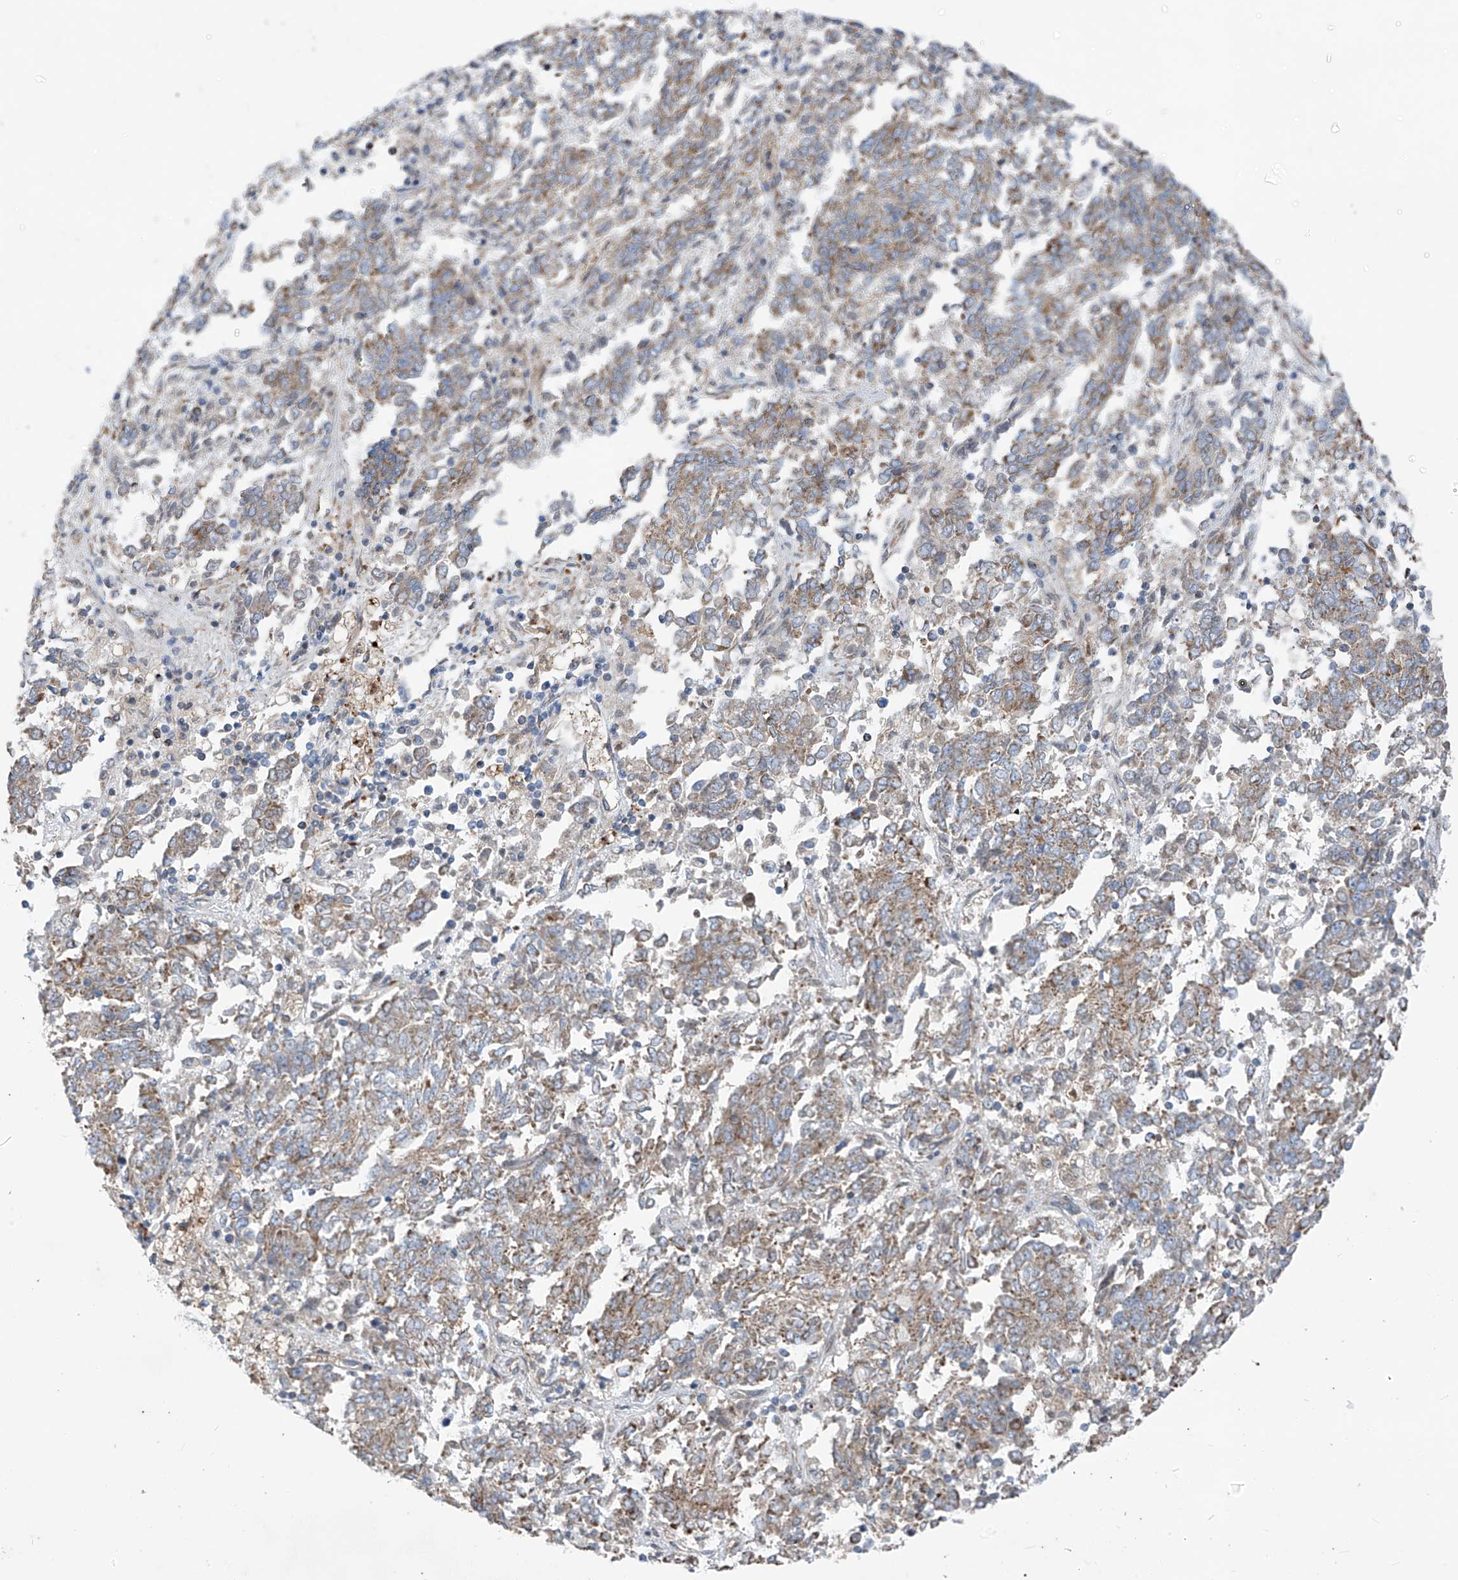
{"staining": {"intensity": "weak", "quantity": ">75%", "location": "cytoplasmic/membranous"}, "tissue": "endometrial cancer", "cell_type": "Tumor cells", "image_type": "cancer", "snomed": [{"axis": "morphology", "description": "Adenocarcinoma, NOS"}, {"axis": "topography", "description": "Endometrium"}], "caption": "An image of human endometrial adenocarcinoma stained for a protein reveals weak cytoplasmic/membranous brown staining in tumor cells.", "gene": "EOMES", "patient": {"sex": "female", "age": 80}}